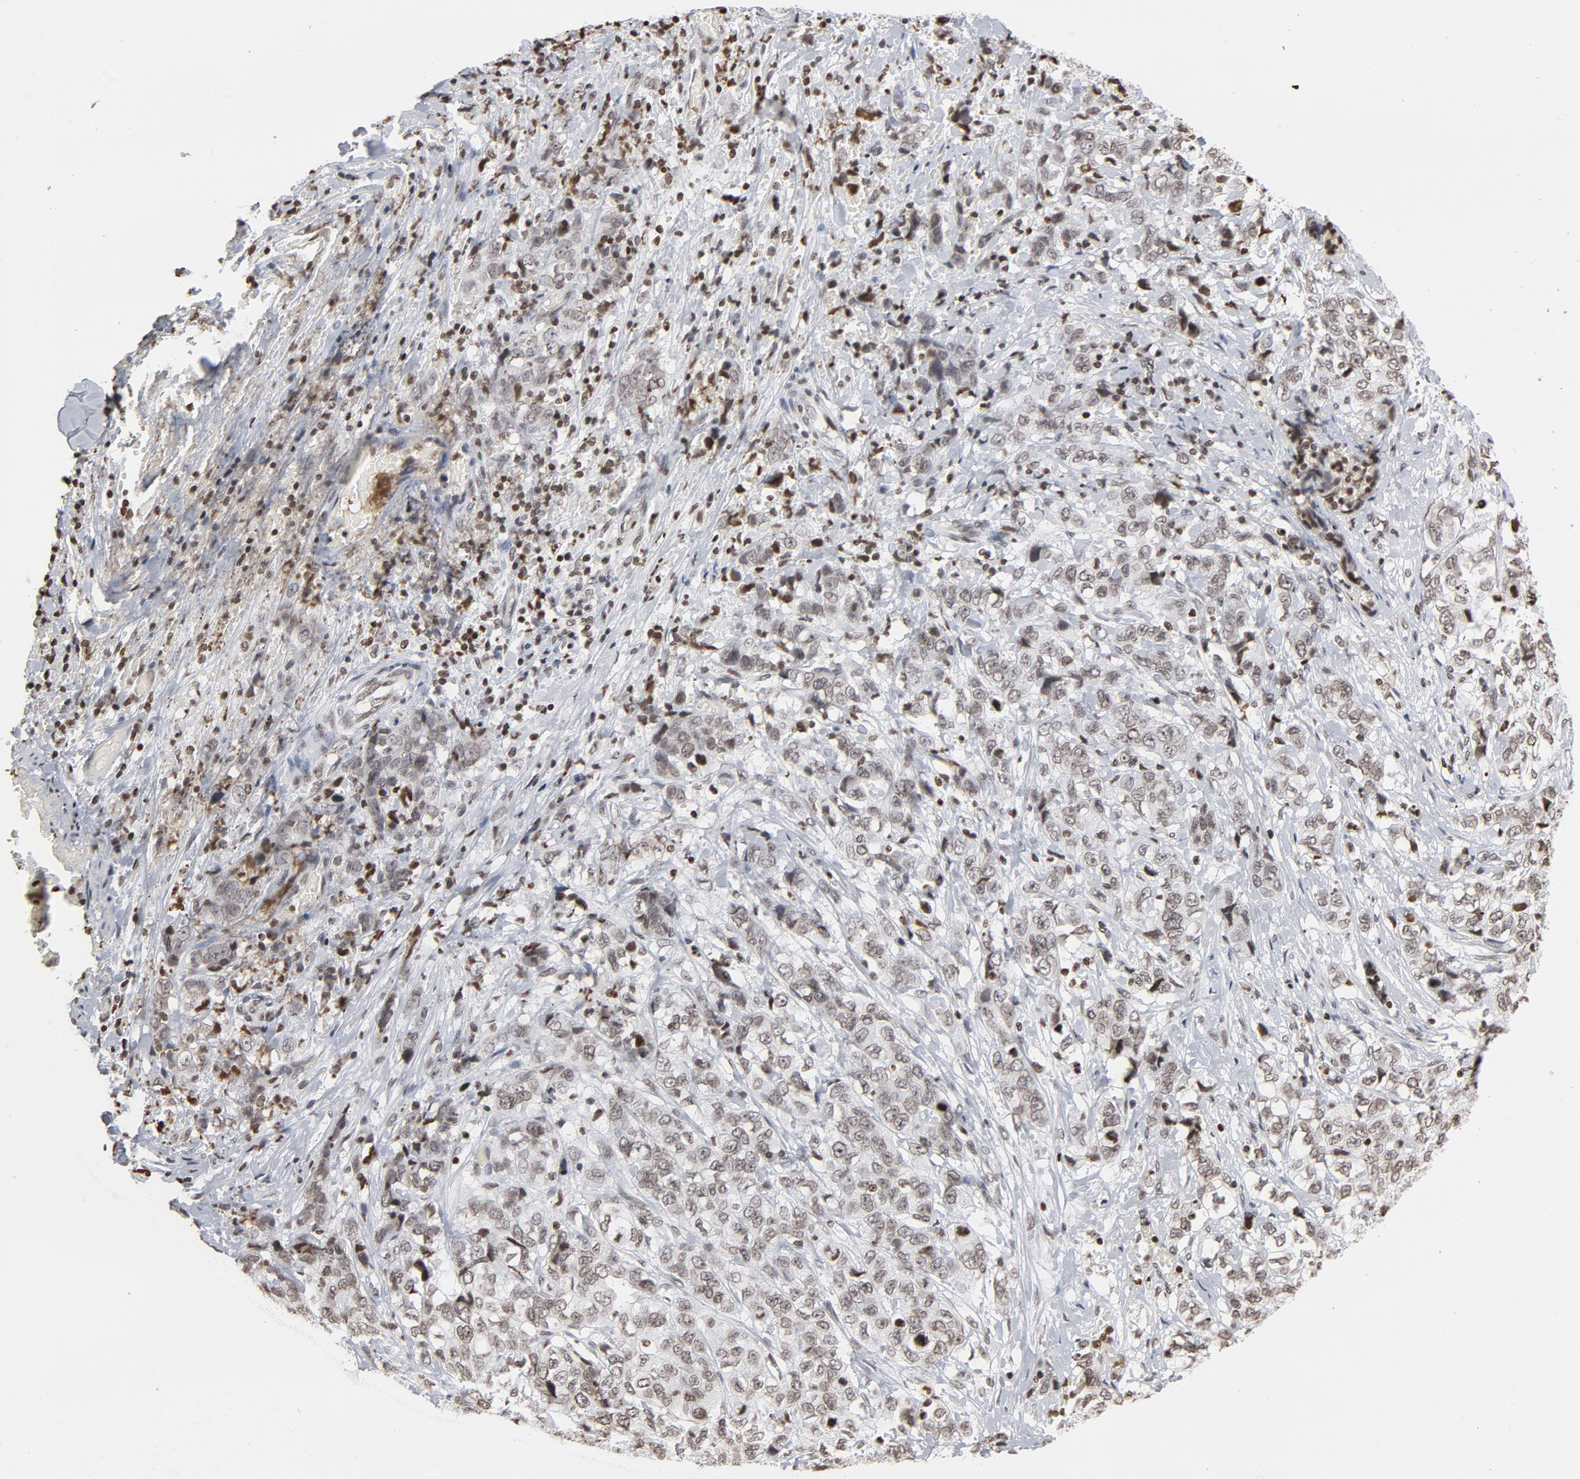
{"staining": {"intensity": "weak", "quantity": ">75%", "location": "nuclear"}, "tissue": "stomach cancer", "cell_type": "Tumor cells", "image_type": "cancer", "snomed": [{"axis": "morphology", "description": "Adenocarcinoma, NOS"}, {"axis": "topography", "description": "Stomach"}], "caption": "Protein staining exhibits weak nuclear staining in about >75% of tumor cells in stomach cancer.", "gene": "H2AC12", "patient": {"sex": "male", "age": 48}}